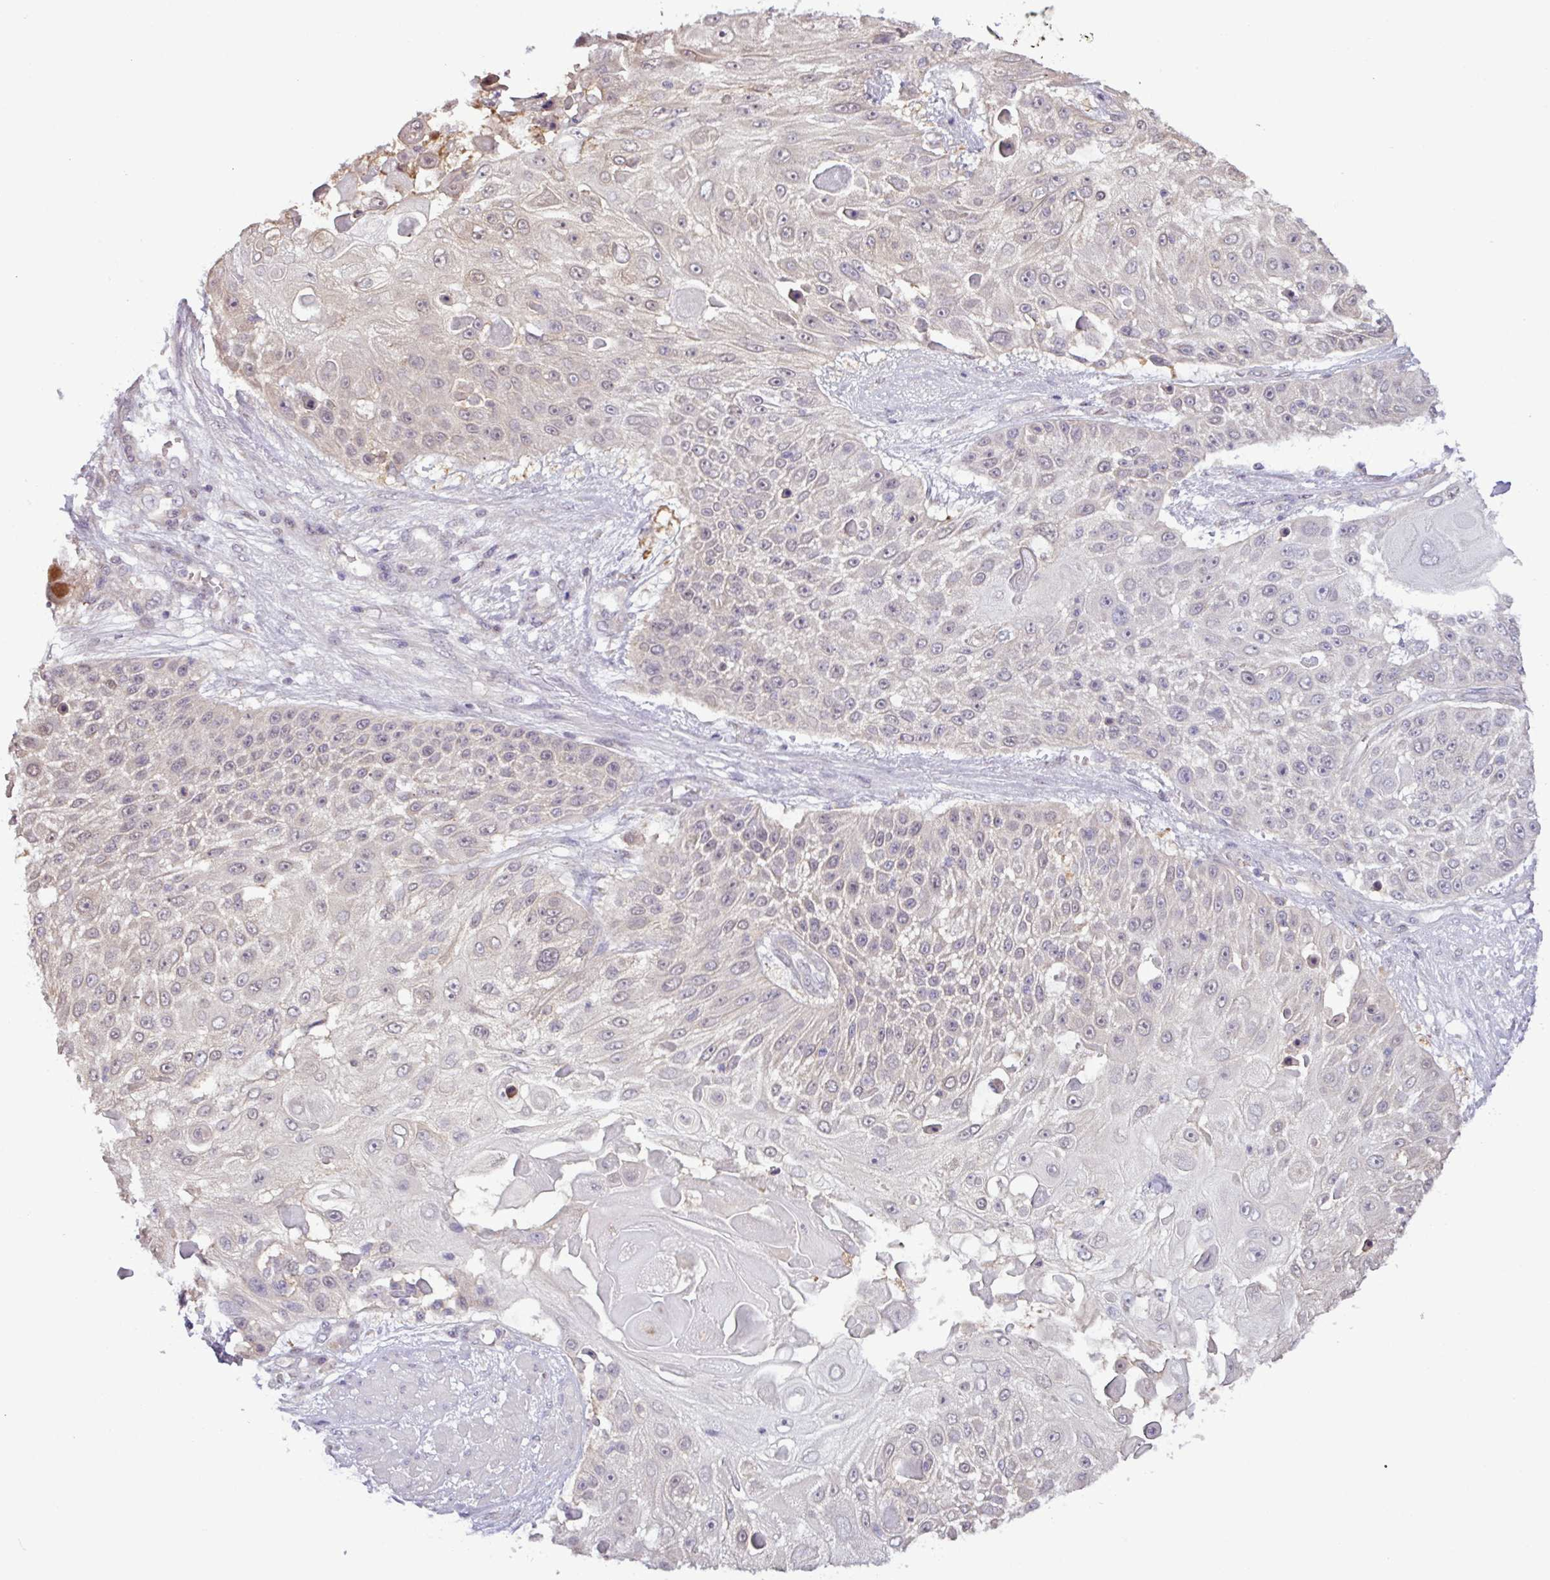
{"staining": {"intensity": "weak", "quantity": "25%-75%", "location": "cytoplasmic/membranous,nuclear"}, "tissue": "skin cancer", "cell_type": "Tumor cells", "image_type": "cancer", "snomed": [{"axis": "morphology", "description": "Squamous cell carcinoma, NOS"}, {"axis": "topography", "description": "Skin"}], "caption": "Squamous cell carcinoma (skin) stained with DAB (3,3'-diaminobenzidine) immunohistochemistry exhibits low levels of weak cytoplasmic/membranous and nuclear positivity in about 25%-75% of tumor cells.", "gene": "TONSL", "patient": {"sex": "female", "age": 86}}